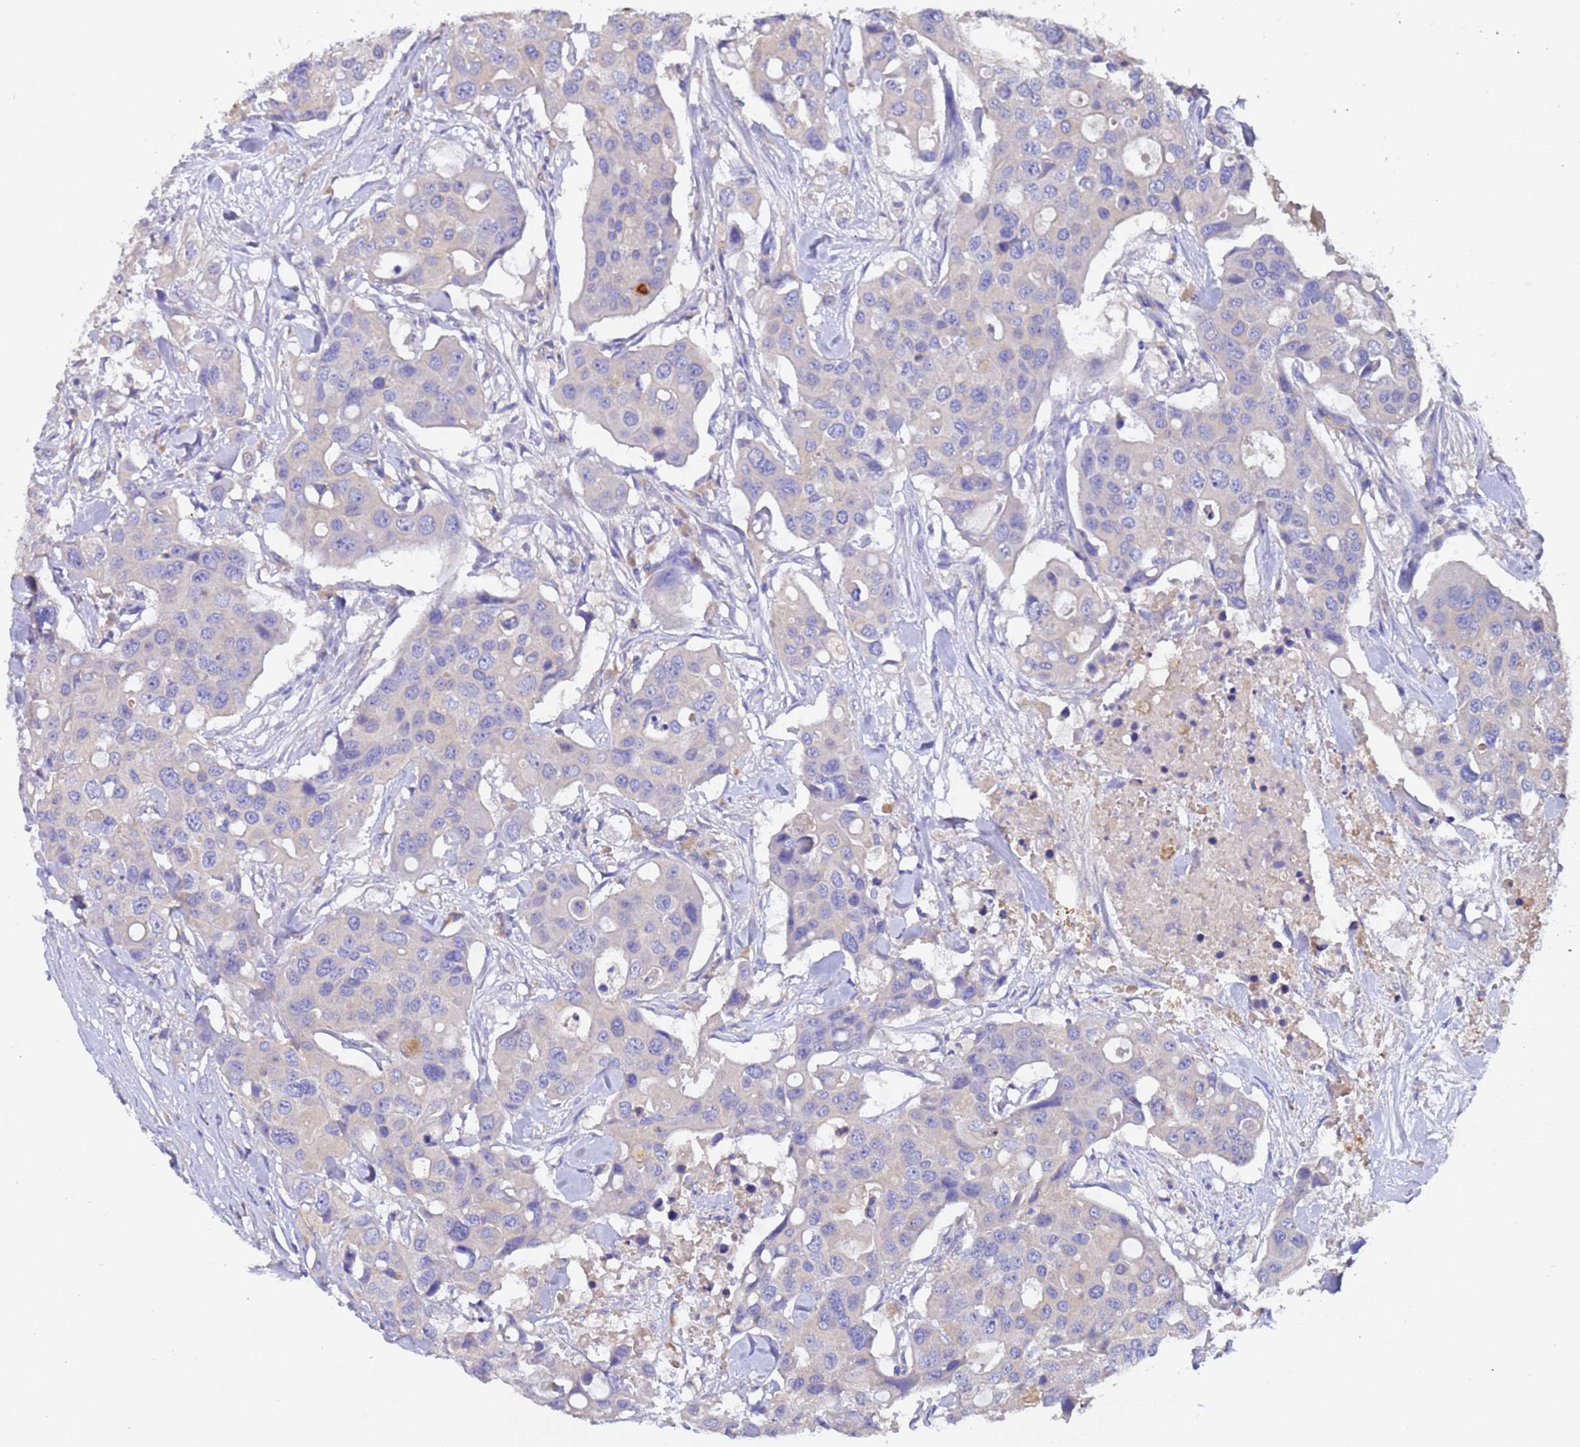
{"staining": {"intensity": "negative", "quantity": "none", "location": "none"}, "tissue": "colorectal cancer", "cell_type": "Tumor cells", "image_type": "cancer", "snomed": [{"axis": "morphology", "description": "Adenocarcinoma, NOS"}, {"axis": "topography", "description": "Colon"}], "caption": "DAB immunohistochemical staining of human colorectal adenocarcinoma shows no significant staining in tumor cells.", "gene": "SRL", "patient": {"sex": "male", "age": 77}}